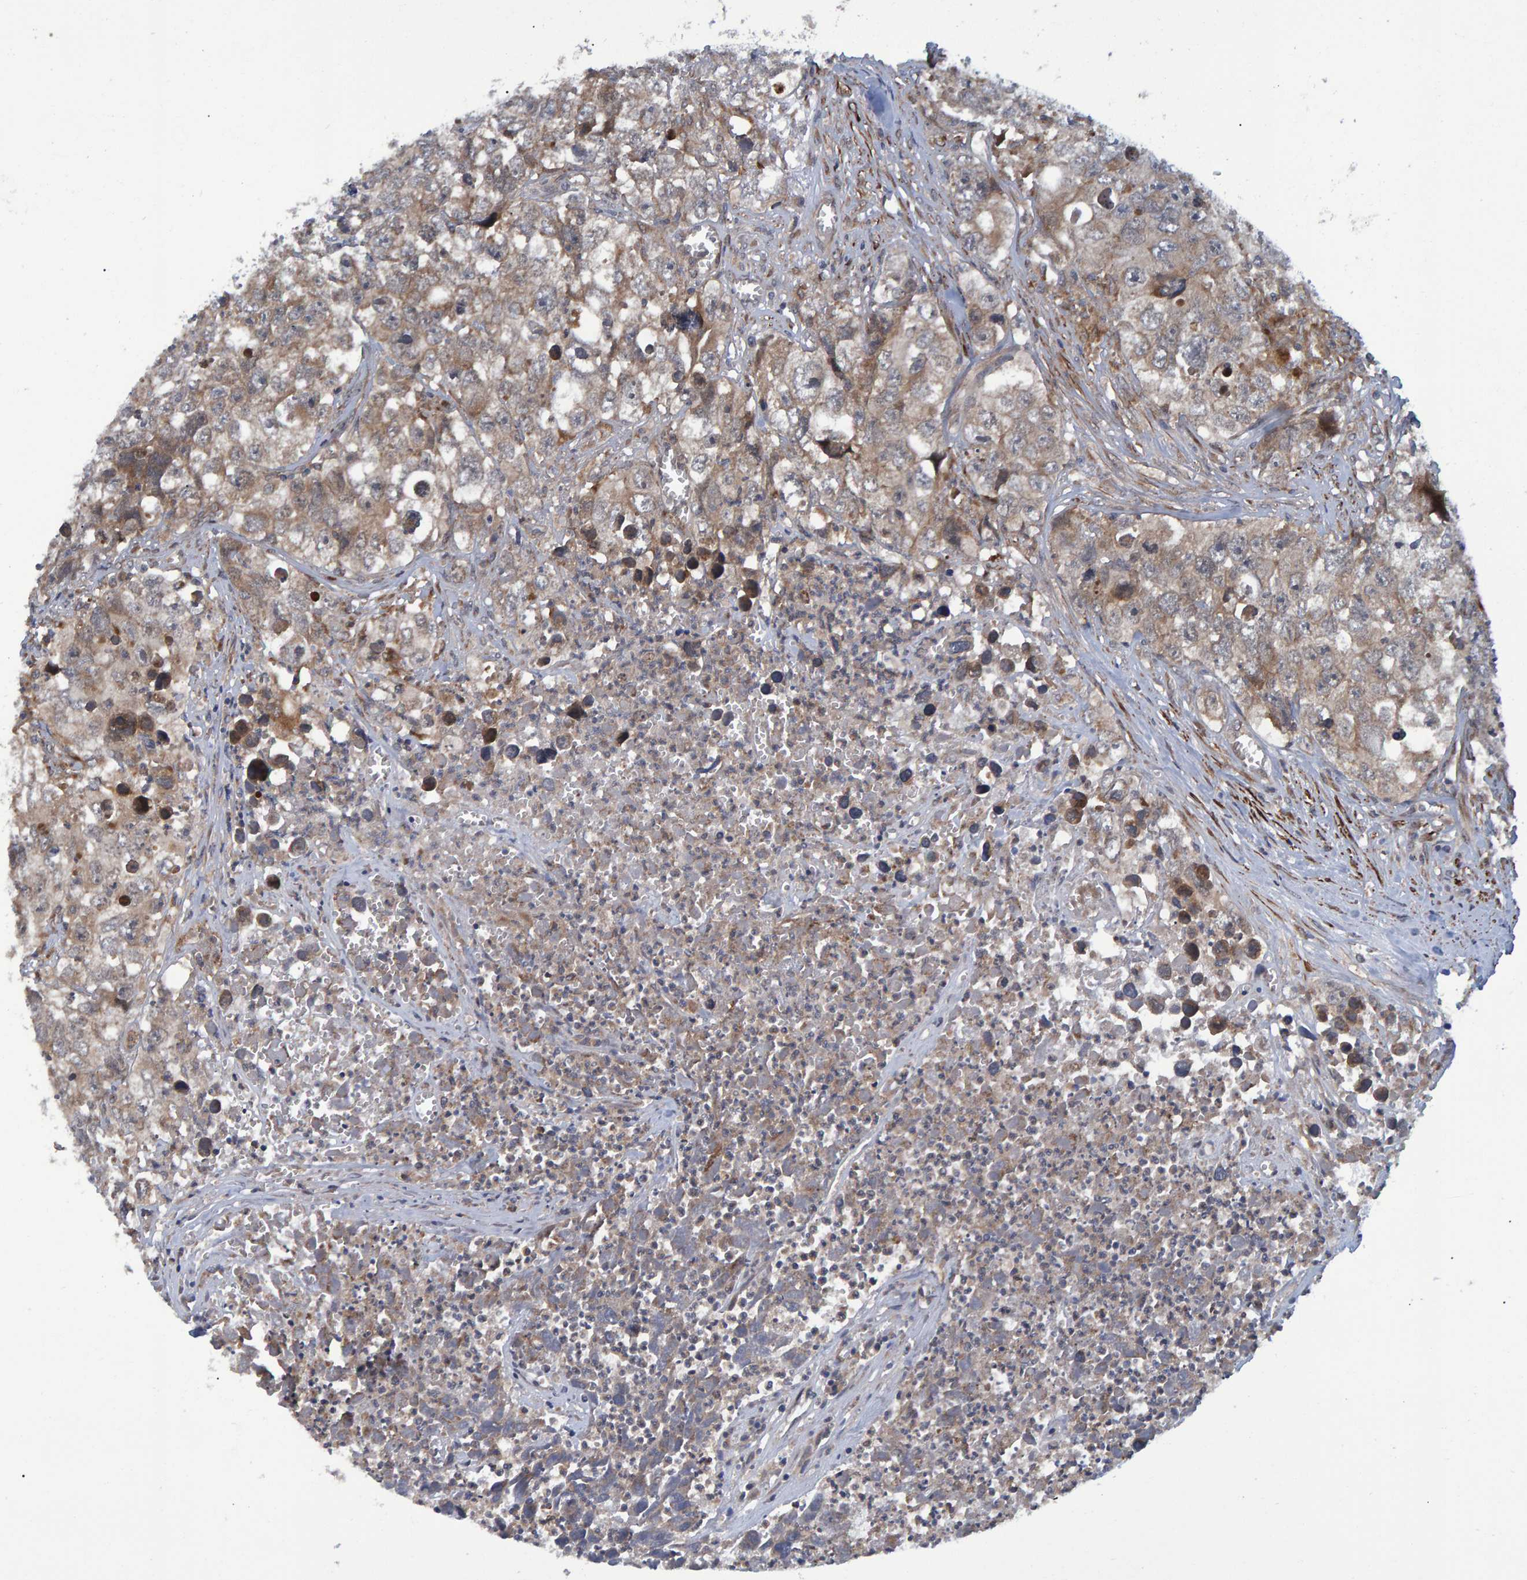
{"staining": {"intensity": "weak", "quantity": ">75%", "location": "cytoplasmic/membranous"}, "tissue": "testis cancer", "cell_type": "Tumor cells", "image_type": "cancer", "snomed": [{"axis": "morphology", "description": "Seminoma, NOS"}, {"axis": "morphology", "description": "Carcinoma, Embryonal, NOS"}, {"axis": "topography", "description": "Testis"}], "caption": "Immunohistochemical staining of human testis cancer demonstrates low levels of weak cytoplasmic/membranous positivity in about >75% of tumor cells. (Brightfield microscopy of DAB IHC at high magnification).", "gene": "ATP6V1H", "patient": {"sex": "male", "age": 43}}